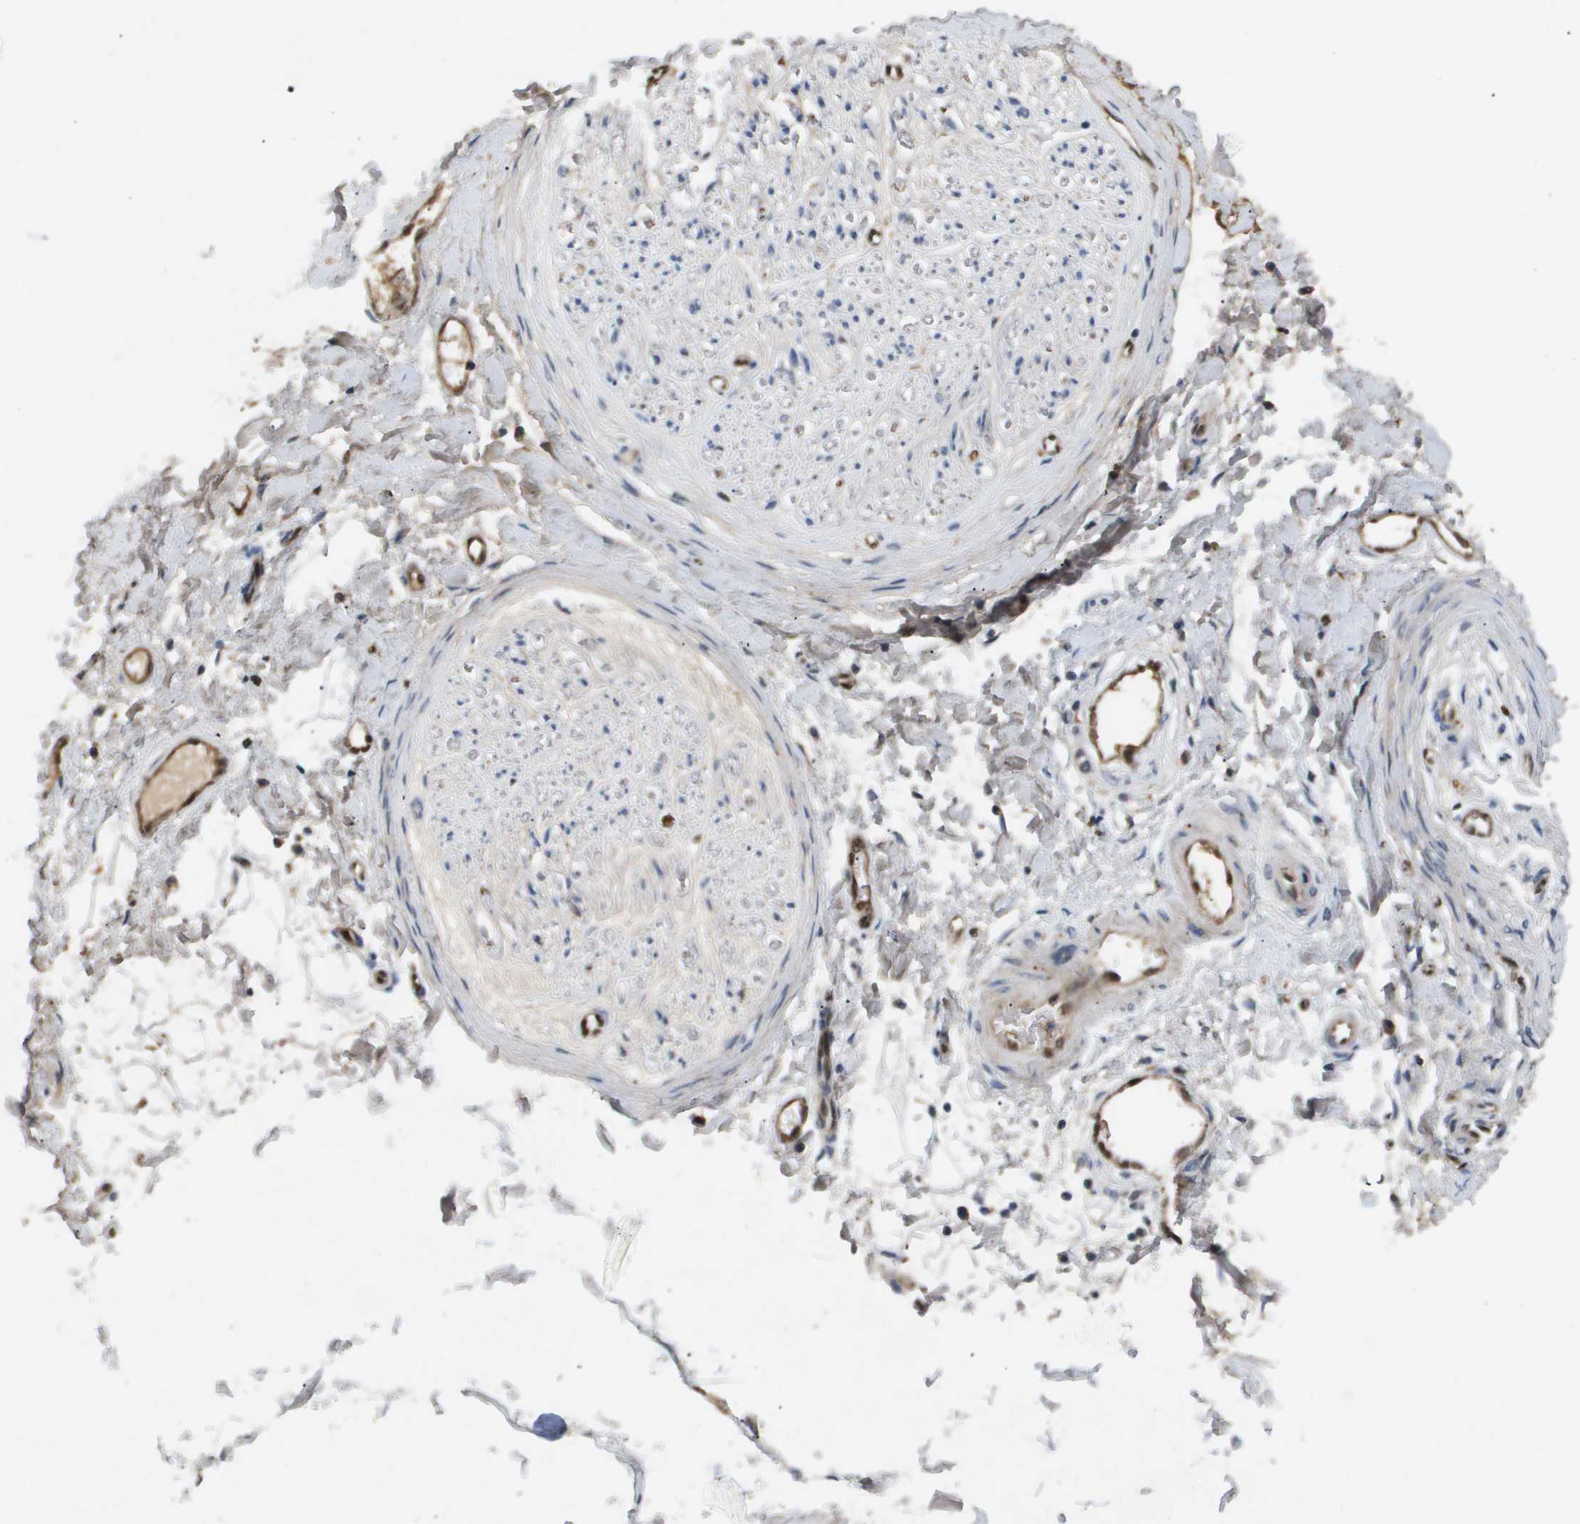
{"staining": {"intensity": "weak", "quantity": ">75%", "location": "cytoplasmic/membranous"}, "tissue": "adipose tissue", "cell_type": "Adipocytes", "image_type": "normal", "snomed": [{"axis": "morphology", "description": "Normal tissue, NOS"}, {"axis": "morphology", "description": "Squamous cell carcinoma, NOS"}, {"axis": "topography", "description": "Skin"}, {"axis": "topography", "description": "Peripheral nerve tissue"}], "caption": "Benign adipose tissue exhibits weak cytoplasmic/membranous expression in approximately >75% of adipocytes (brown staining indicates protein expression, while blue staining denotes nuclei)..", "gene": "ERG", "patient": {"sex": "male", "age": 83}}